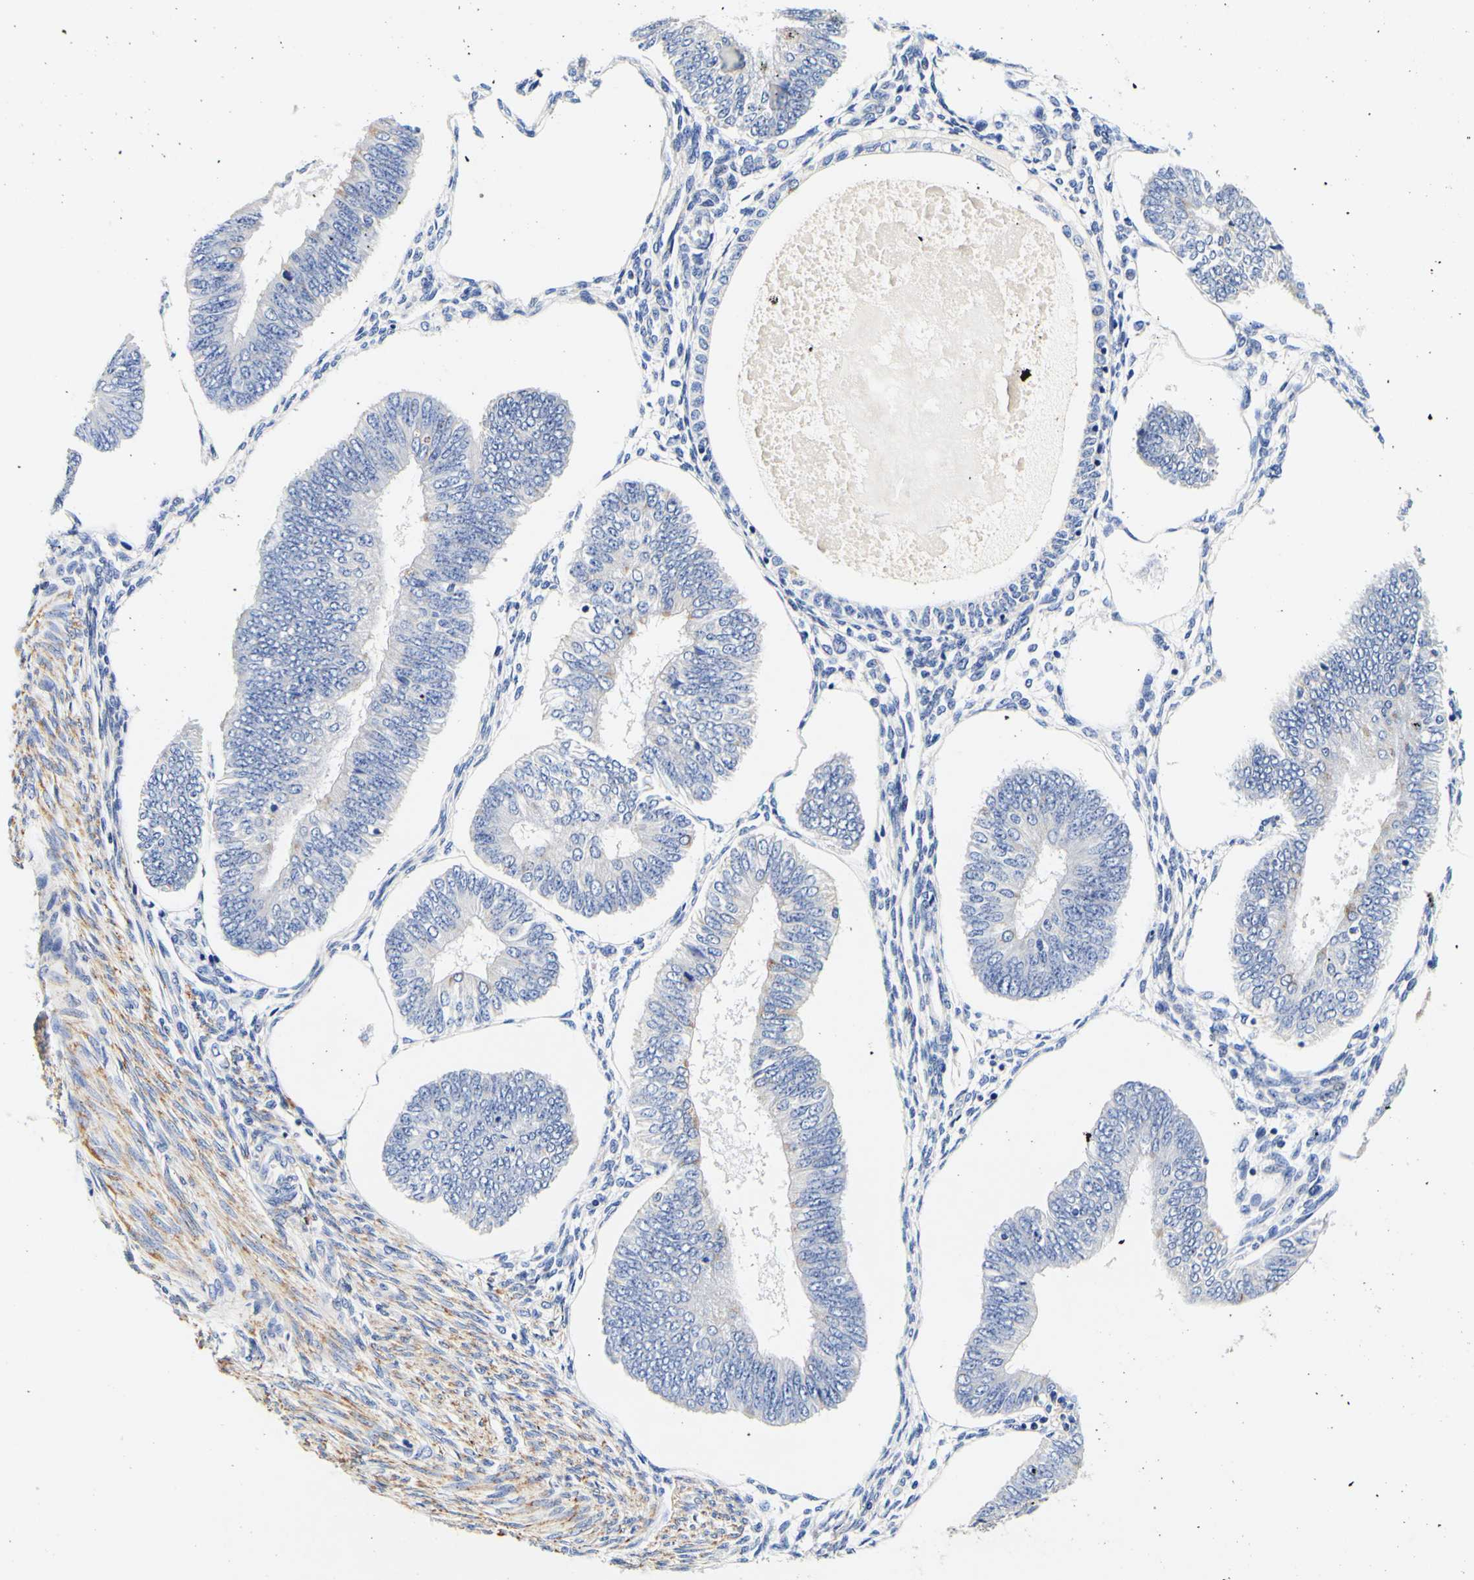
{"staining": {"intensity": "weak", "quantity": "<25%", "location": "cytoplasmic/membranous"}, "tissue": "endometrial cancer", "cell_type": "Tumor cells", "image_type": "cancer", "snomed": [{"axis": "morphology", "description": "Adenocarcinoma, NOS"}, {"axis": "topography", "description": "Endometrium"}], "caption": "The micrograph reveals no staining of tumor cells in endometrial cancer (adenocarcinoma).", "gene": "CAMK4", "patient": {"sex": "female", "age": 58}}